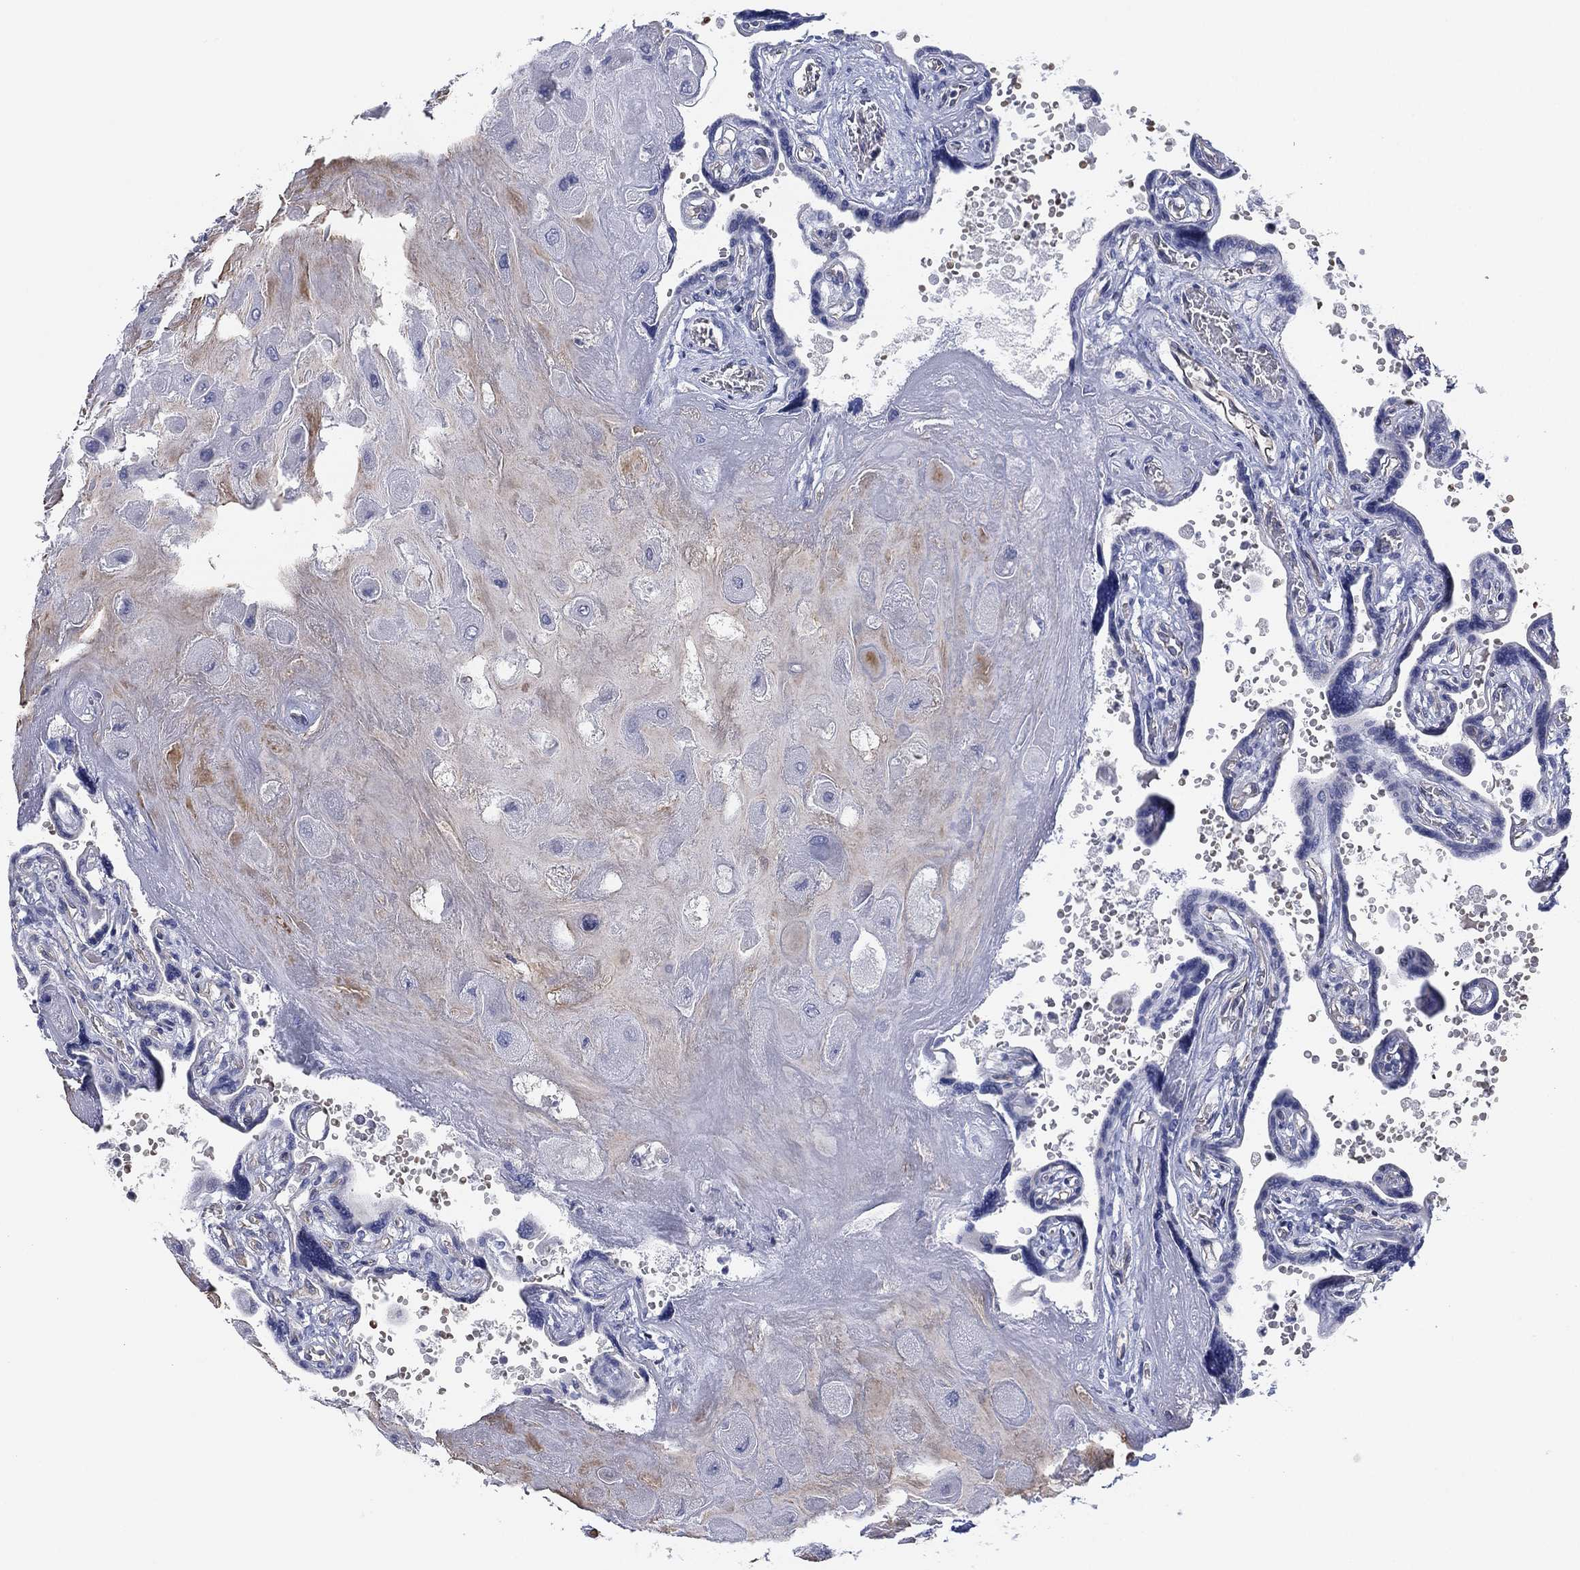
{"staining": {"intensity": "negative", "quantity": "none", "location": "none"}, "tissue": "placenta", "cell_type": "Decidual cells", "image_type": "normal", "snomed": [{"axis": "morphology", "description": "Normal tissue, NOS"}, {"axis": "topography", "description": "Placenta"}], "caption": "This is a histopathology image of IHC staining of normal placenta, which shows no expression in decidual cells.", "gene": "CFTR", "patient": {"sex": "female", "age": 32}}